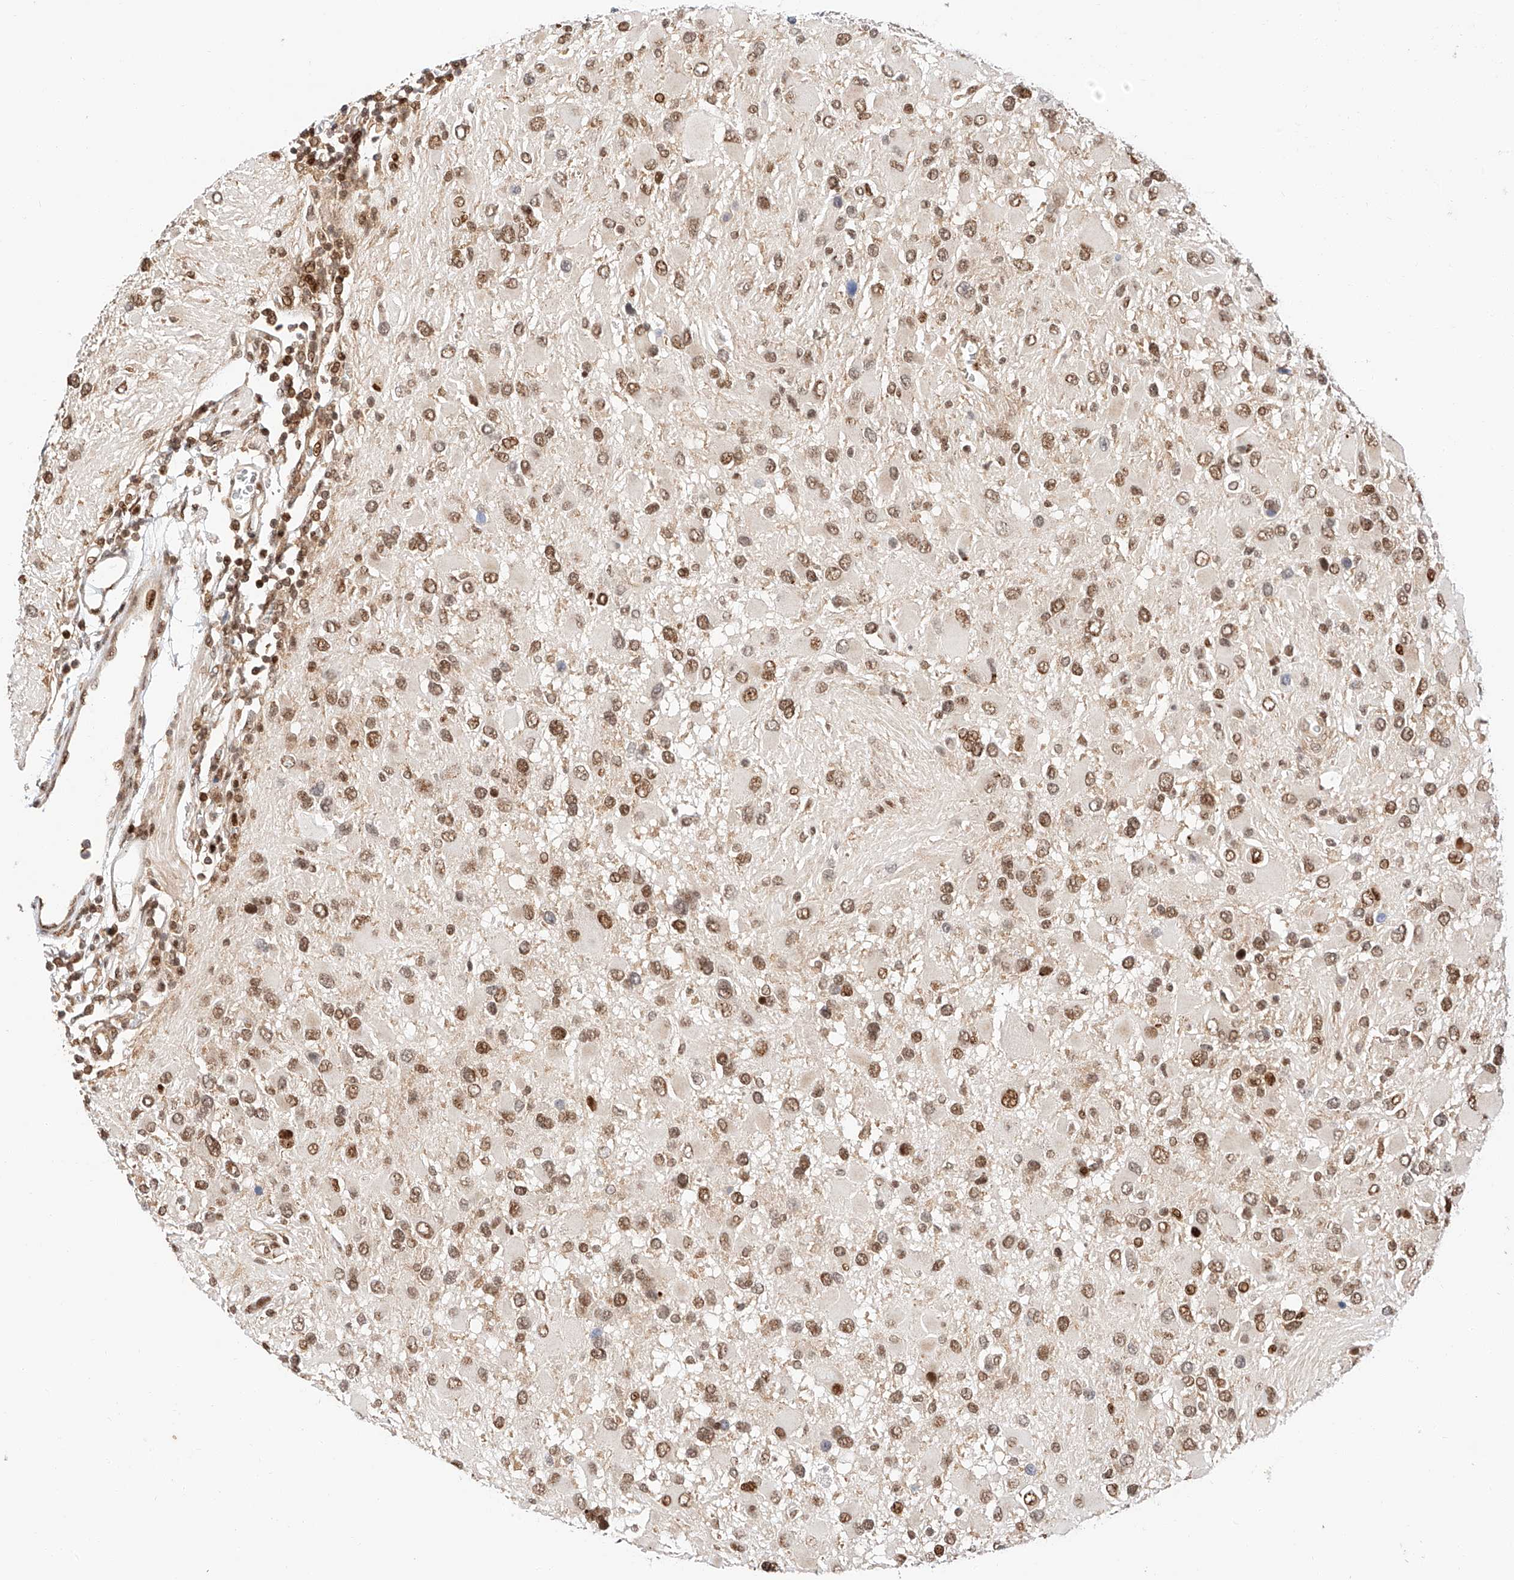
{"staining": {"intensity": "moderate", "quantity": ">75%", "location": "nuclear"}, "tissue": "glioma", "cell_type": "Tumor cells", "image_type": "cancer", "snomed": [{"axis": "morphology", "description": "Glioma, malignant, High grade"}, {"axis": "topography", "description": "Brain"}], "caption": "Protein expression analysis of human glioma reveals moderate nuclear expression in approximately >75% of tumor cells.", "gene": "HDAC9", "patient": {"sex": "male", "age": 53}}